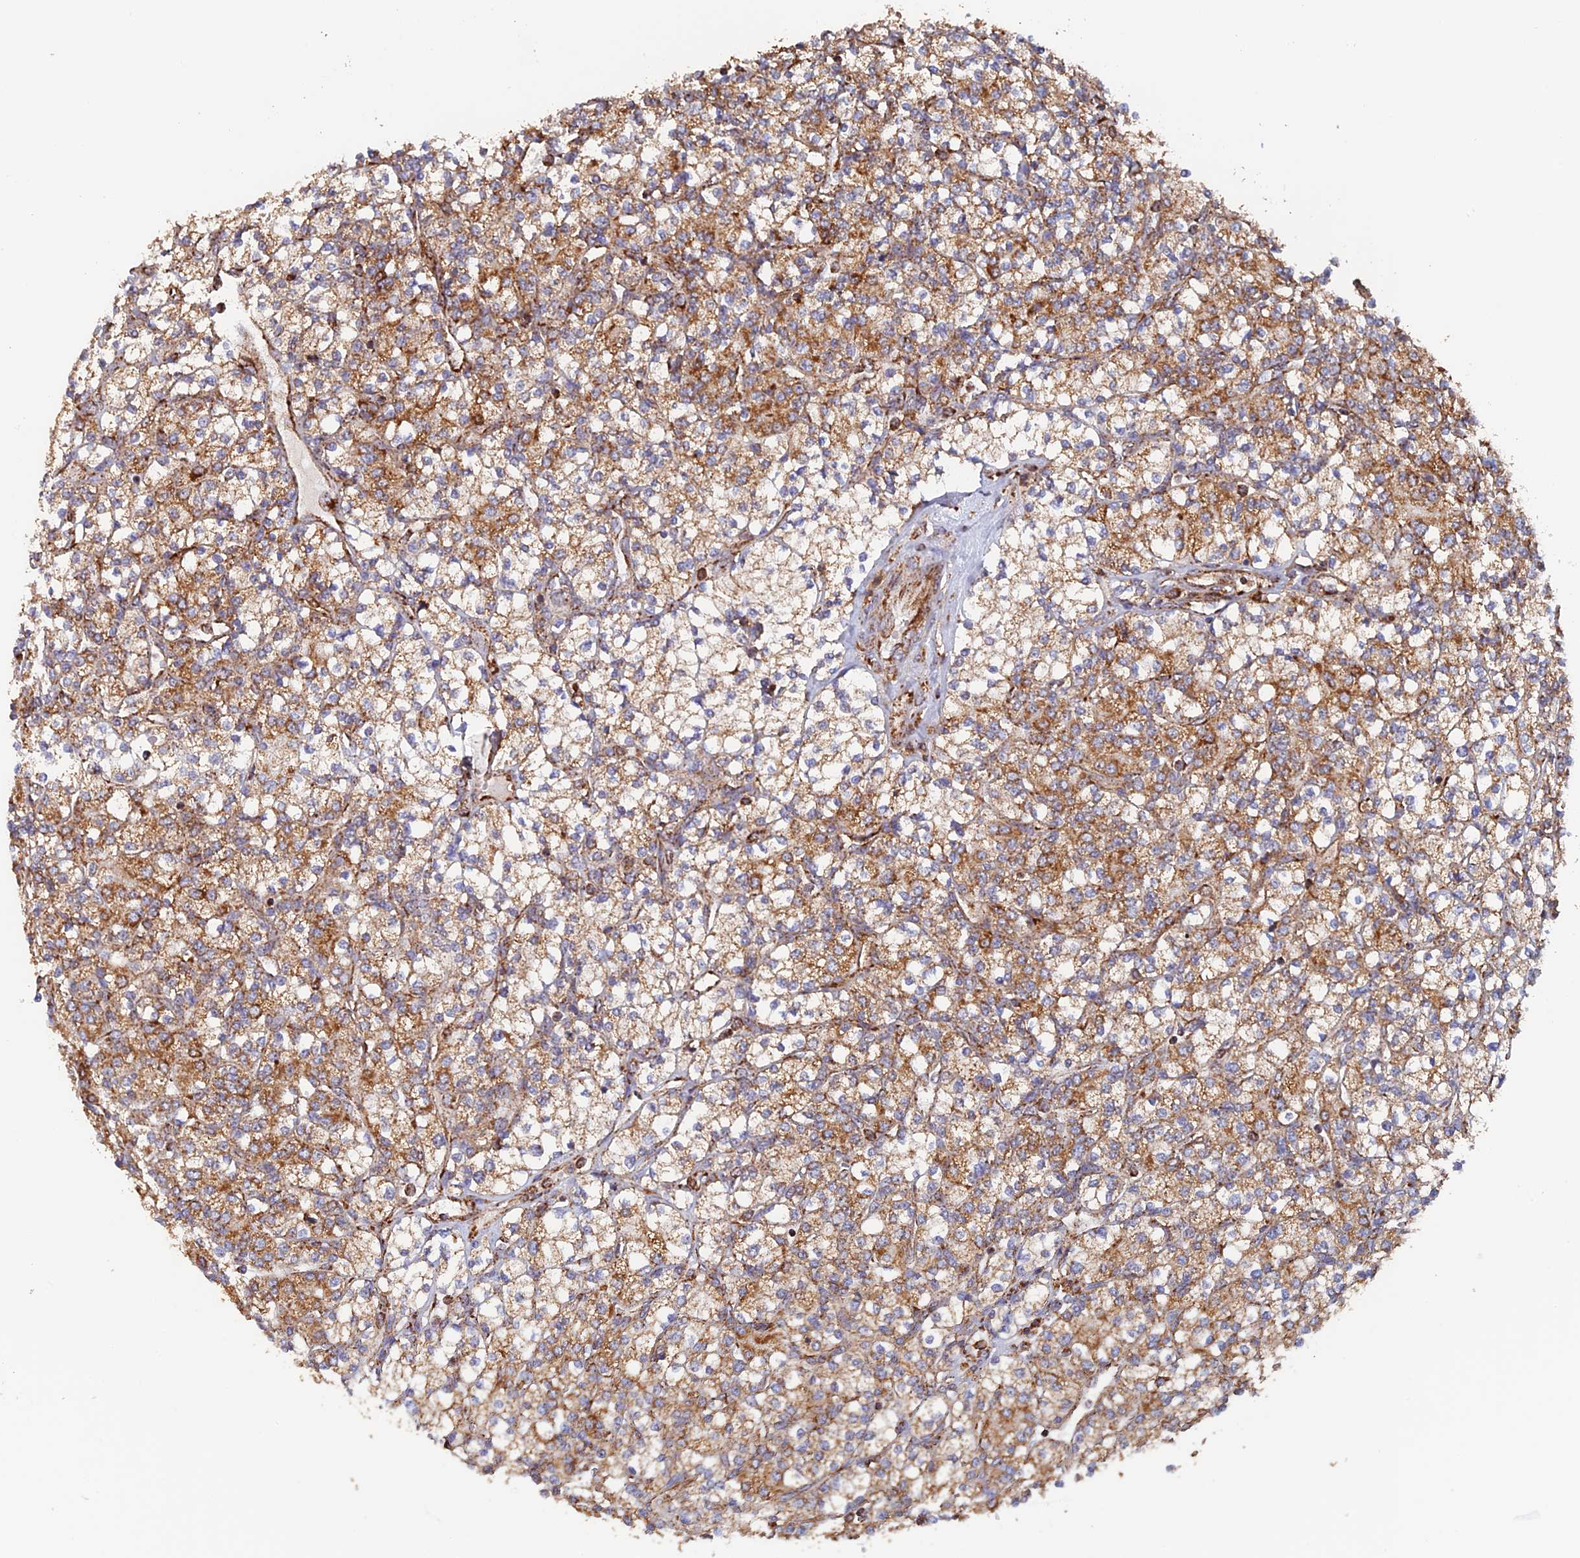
{"staining": {"intensity": "moderate", "quantity": ">75%", "location": "cytoplasmic/membranous"}, "tissue": "renal cancer", "cell_type": "Tumor cells", "image_type": "cancer", "snomed": [{"axis": "morphology", "description": "Adenocarcinoma, NOS"}, {"axis": "topography", "description": "Kidney"}], "caption": "Protein analysis of renal cancer (adenocarcinoma) tissue displays moderate cytoplasmic/membranous staining in about >75% of tumor cells. (Brightfield microscopy of DAB IHC at high magnification).", "gene": "DTYMK", "patient": {"sex": "male", "age": 77}}